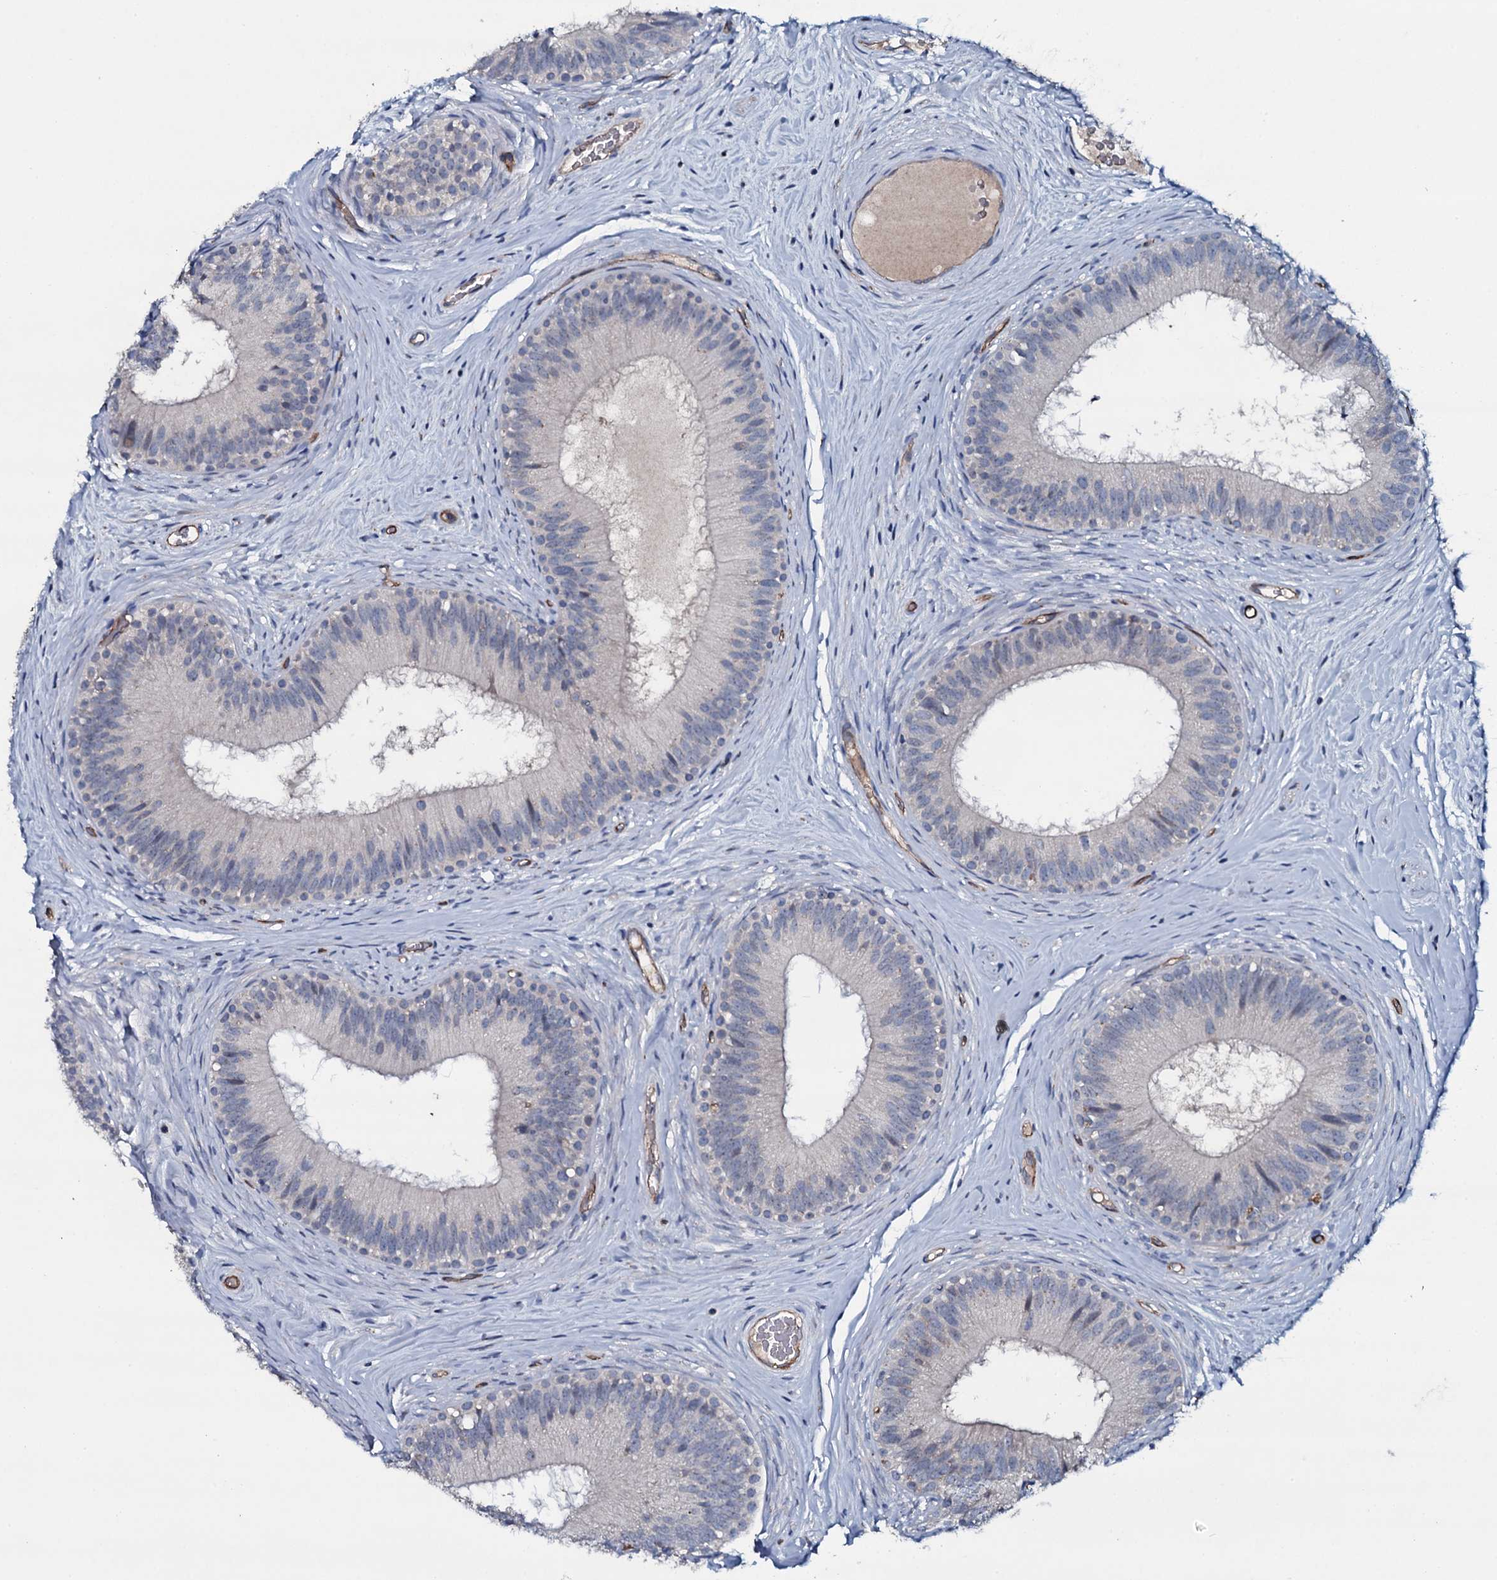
{"staining": {"intensity": "negative", "quantity": "none", "location": "none"}, "tissue": "epididymis", "cell_type": "Glandular cells", "image_type": "normal", "snomed": [{"axis": "morphology", "description": "Normal tissue, NOS"}, {"axis": "topography", "description": "Epididymis"}], "caption": "Histopathology image shows no protein positivity in glandular cells of benign epididymis. (Immunohistochemistry, brightfield microscopy, high magnification).", "gene": "CLEC14A", "patient": {"sex": "male", "age": 33}}